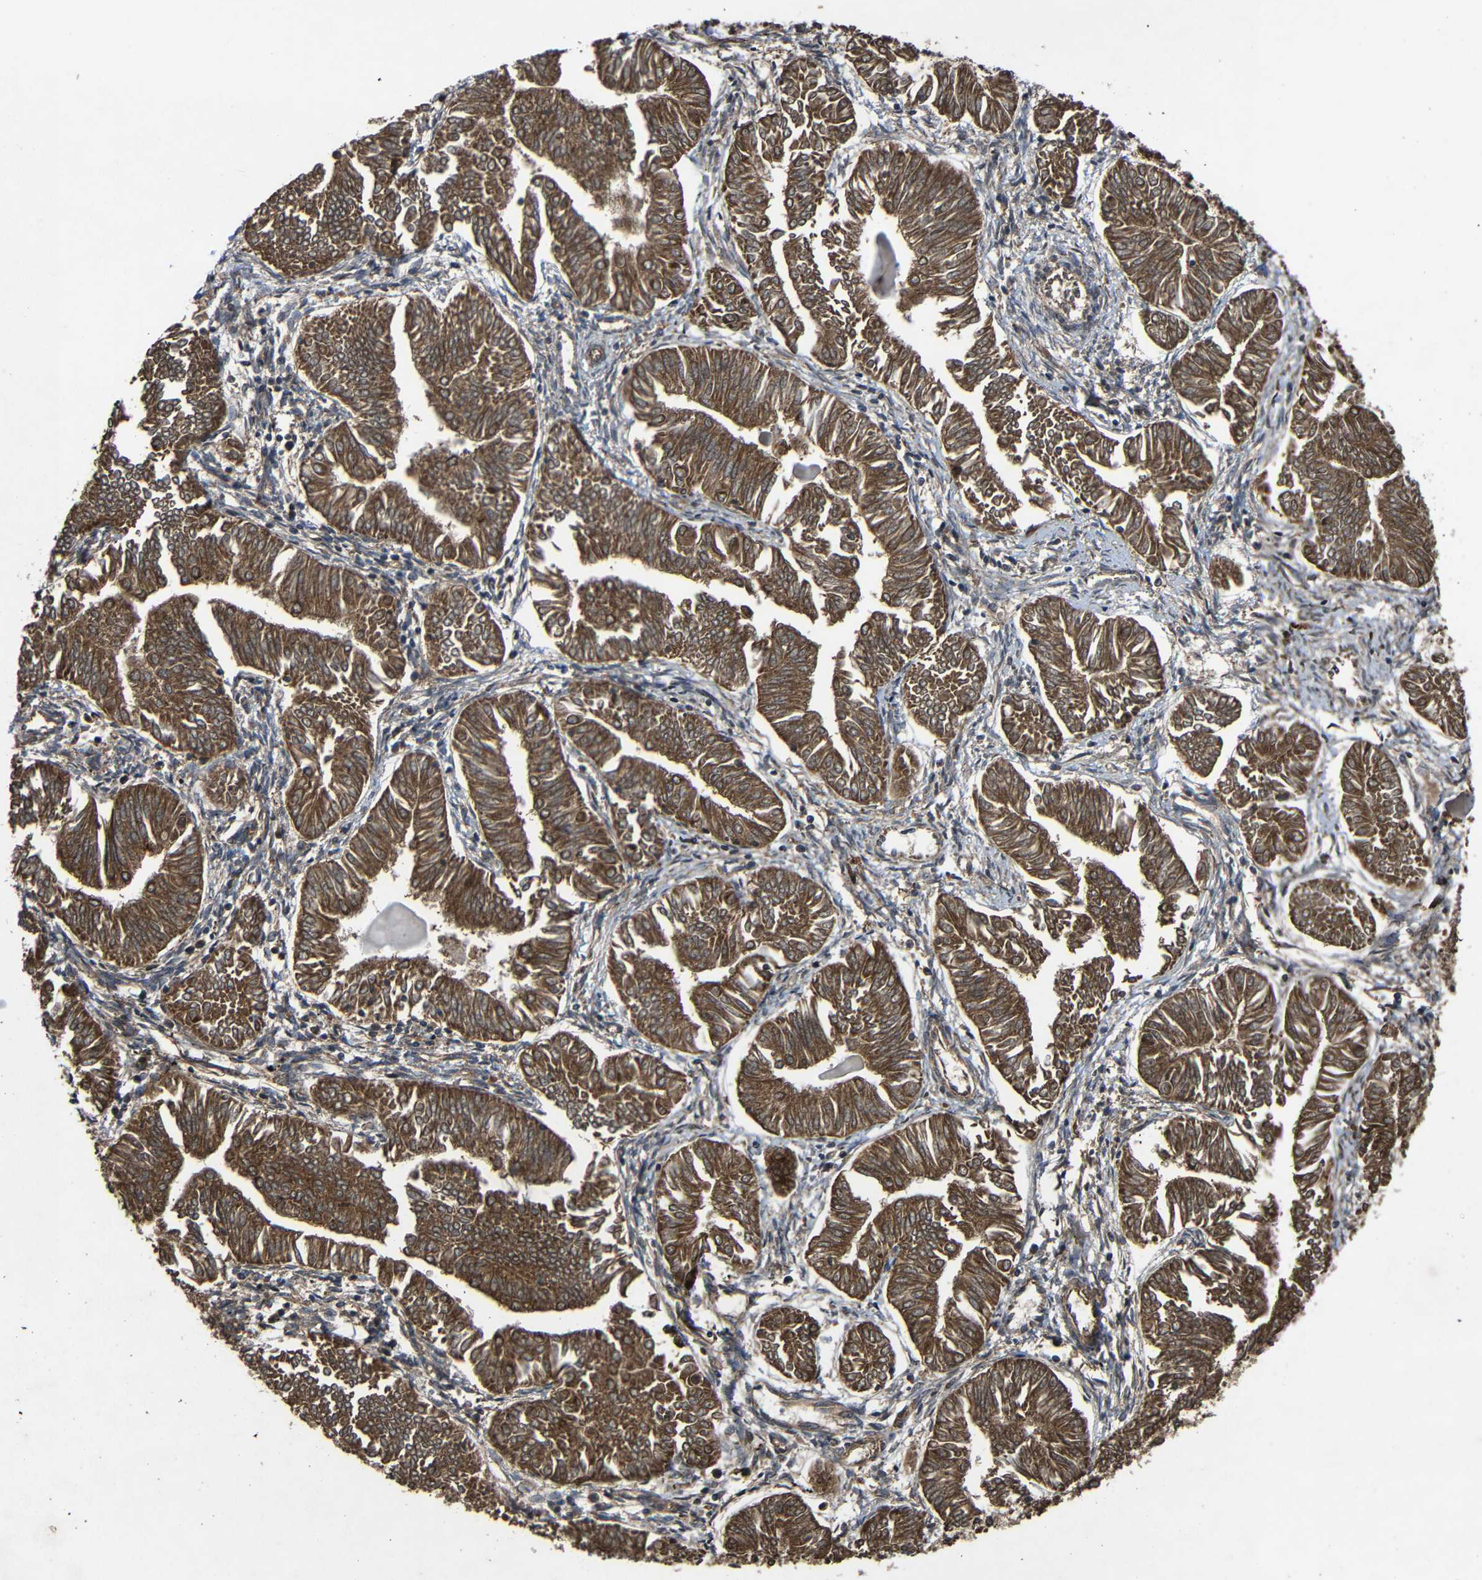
{"staining": {"intensity": "strong", "quantity": ">75%", "location": "cytoplasmic/membranous"}, "tissue": "endometrial cancer", "cell_type": "Tumor cells", "image_type": "cancer", "snomed": [{"axis": "morphology", "description": "Adenocarcinoma, NOS"}, {"axis": "topography", "description": "Endometrium"}], "caption": "Strong cytoplasmic/membranous positivity for a protein is identified in approximately >75% of tumor cells of adenocarcinoma (endometrial) using immunohistochemistry (IHC).", "gene": "C1GALT1", "patient": {"sex": "female", "age": 53}}